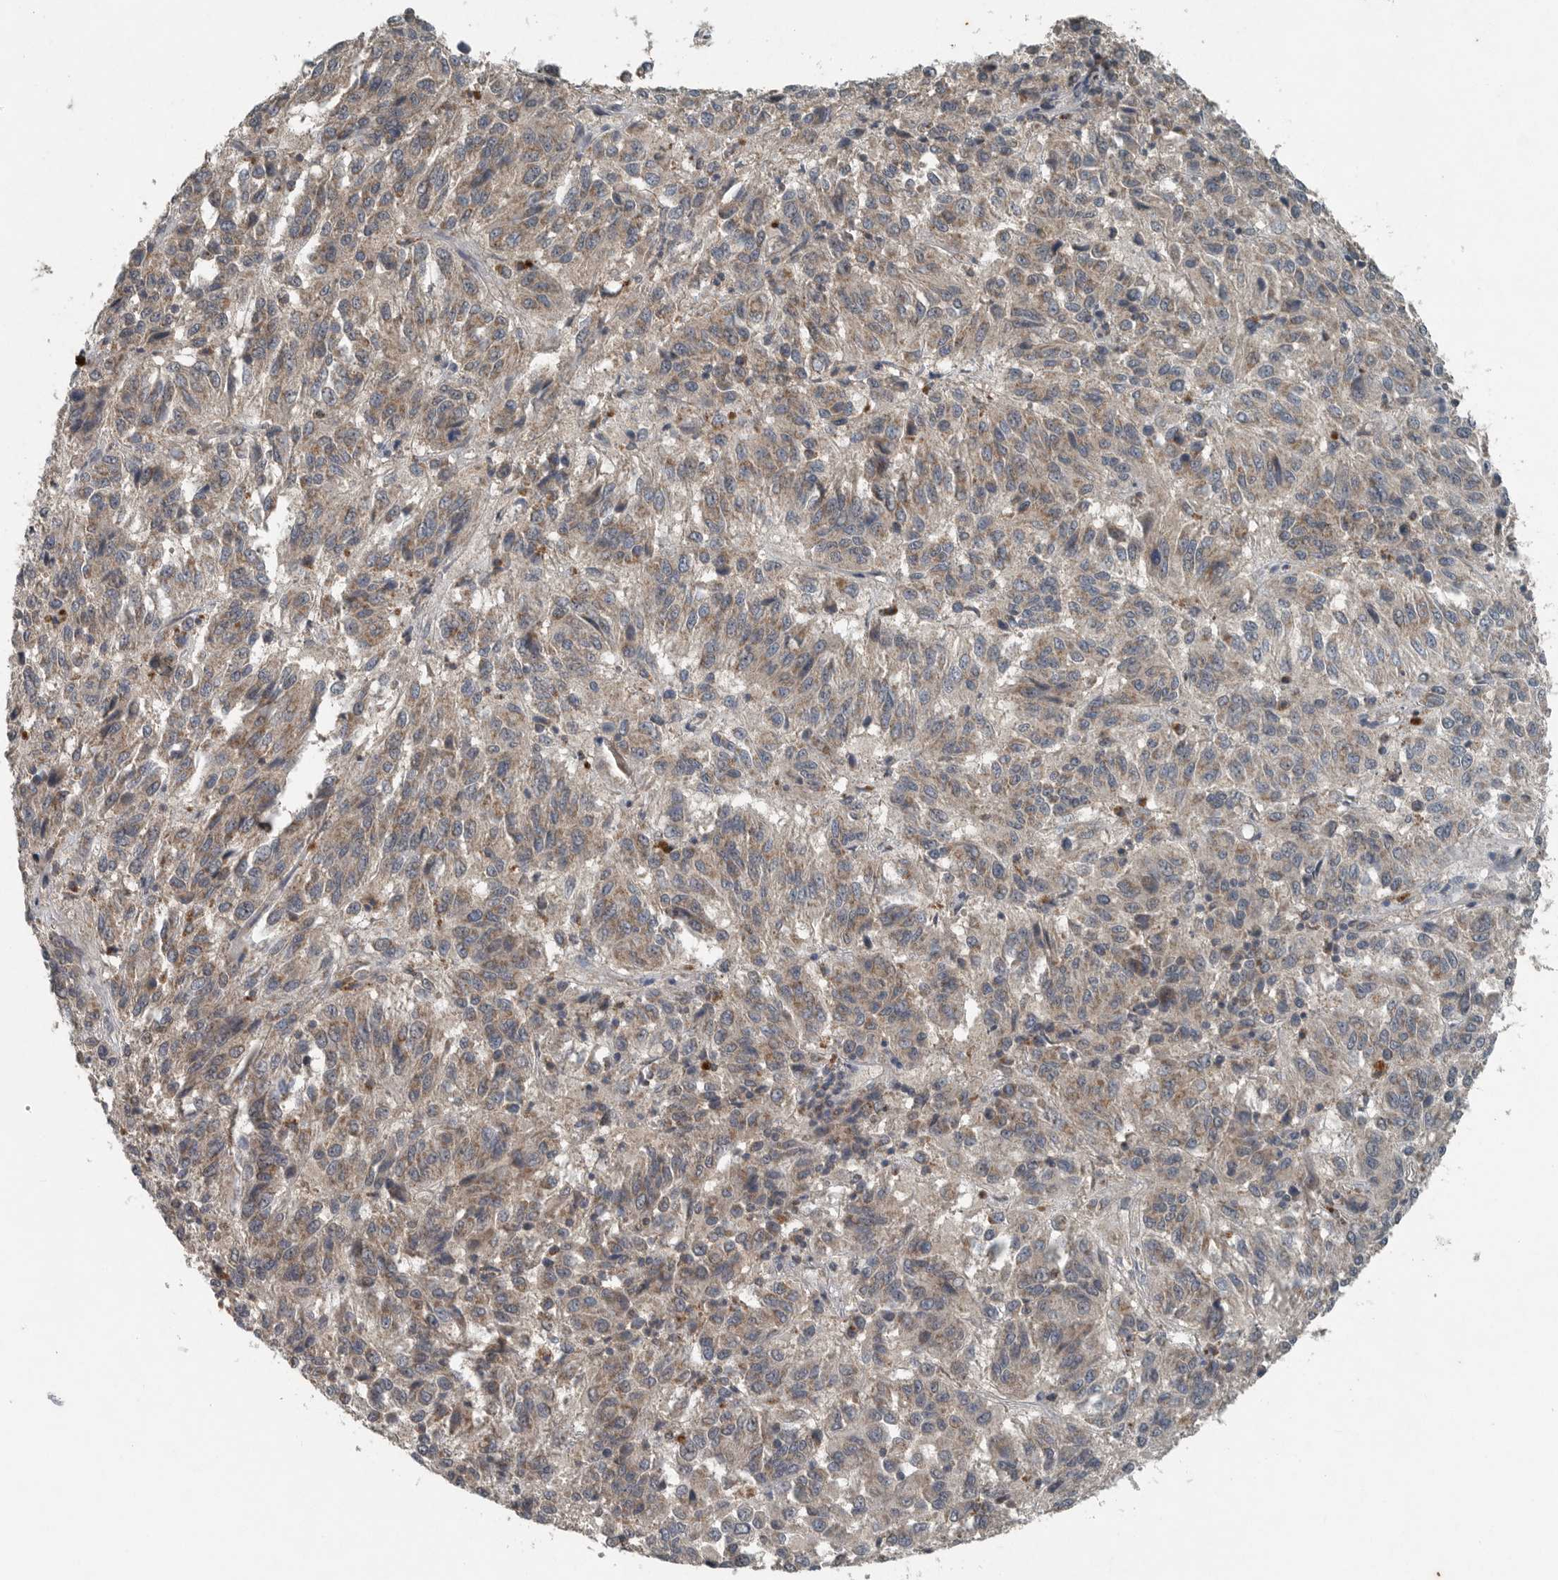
{"staining": {"intensity": "weak", "quantity": ">75%", "location": "cytoplasmic/membranous"}, "tissue": "melanoma", "cell_type": "Tumor cells", "image_type": "cancer", "snomed": [{"axis": "morphology", "description": "Malignant melanoma, Metastatic site"}, {"axis": "topography", "description": "Lung"}], "caption": "An image showing weak cytoplasmic/membranous staining in approximately >75% of tumor cells in melanoma, as visualized by brown immunohistochemical staining.", "gene": "IL6ST", "patient": {"sex": "male", "age": 64}}